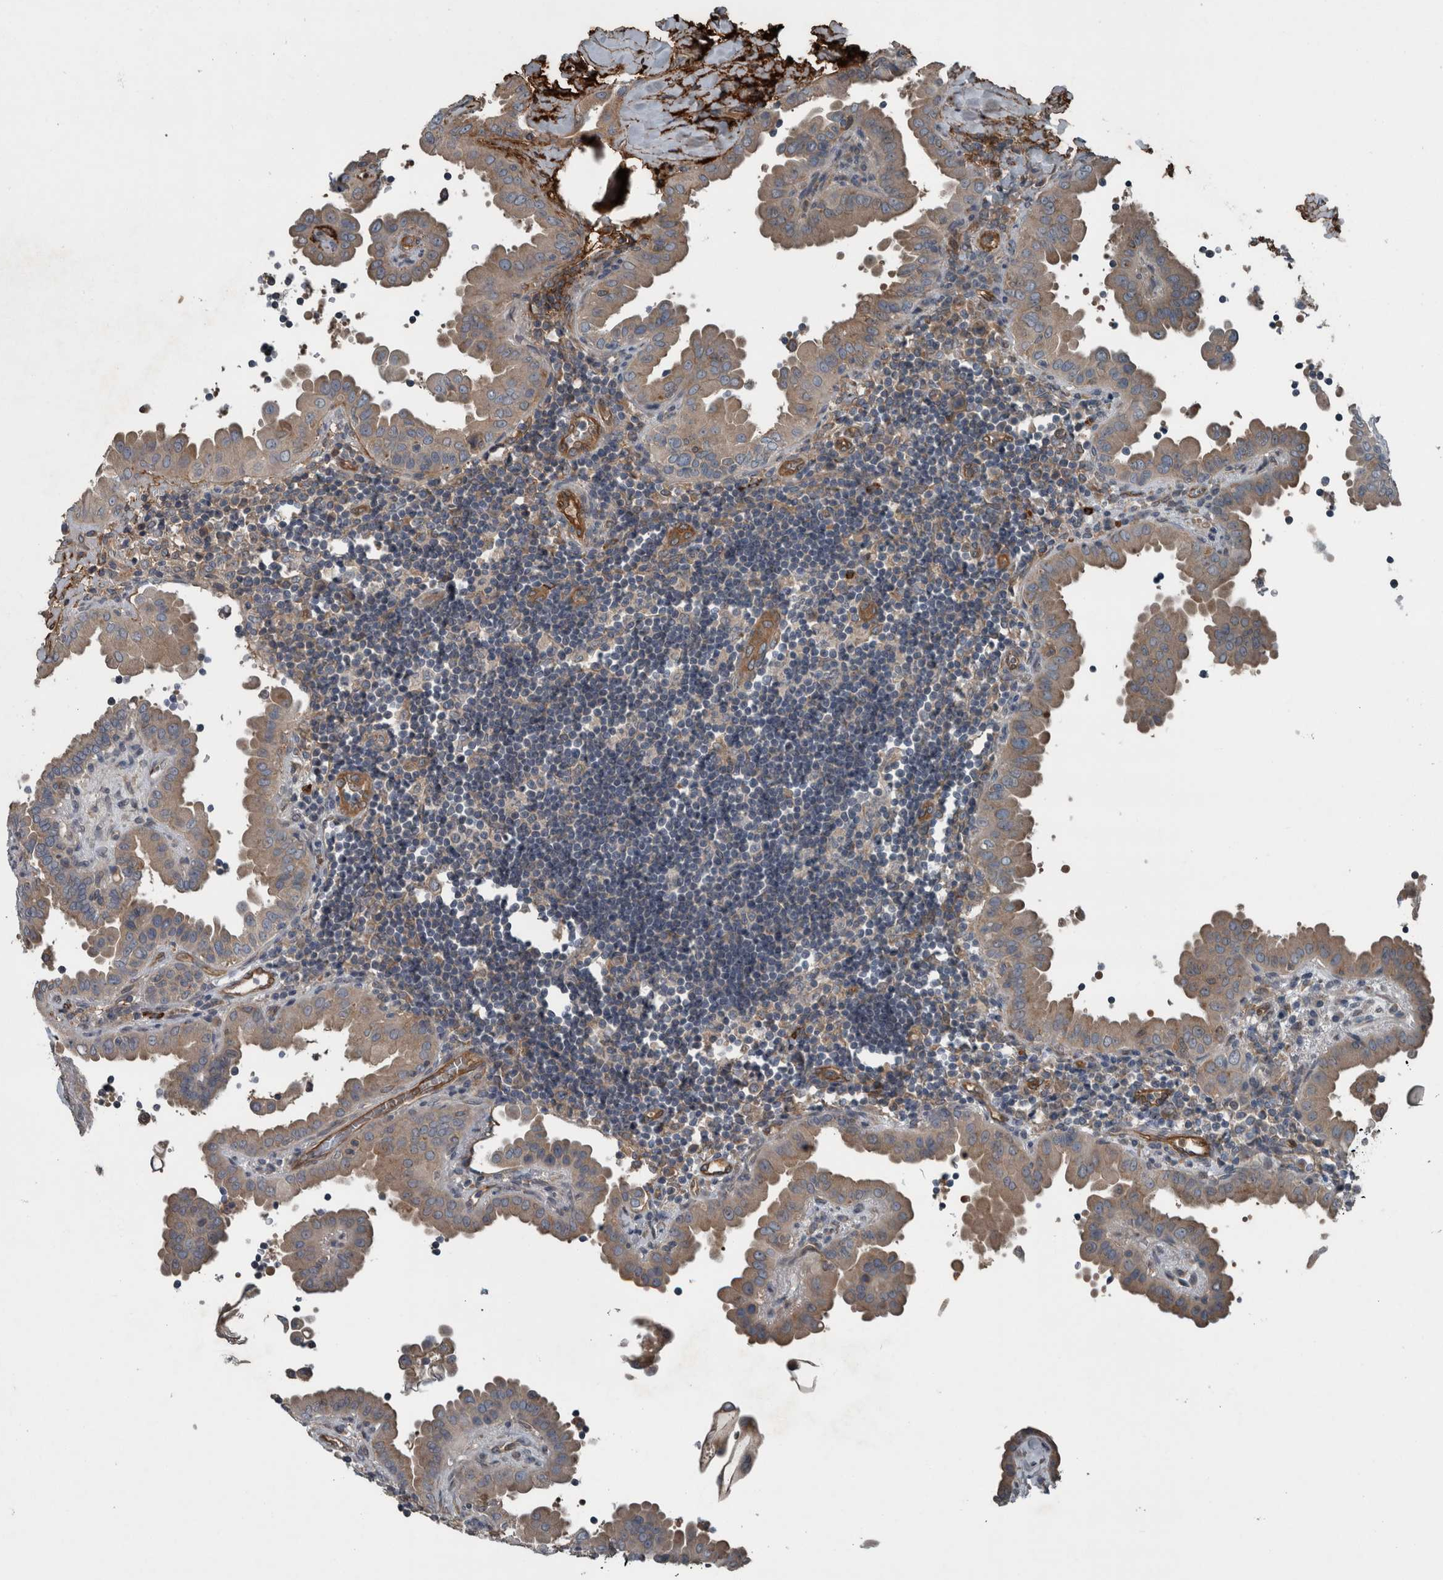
{"staining": {"intensity": "weak", "quantity": ">75%", "location": "cytoplasmic/membranous"}, "tissue": "thyroid cancer", "cell_type": "Tumor cells", "image_type": "cancer", "snomed": [{"axis": "morphology", "description": "Papillary adenocarcinoma, NOS"}, {"axis": "topography", "description": "Thyroid gland"}], "caption": "Tumor cells exhibit low levels of weak cytoplasmic/membranous expression in approximately >75% of cells in papillary adenocarcinoma (thyroid).", "gene": "EXOC8", "patient": {"sex": "male", "age": 33}}